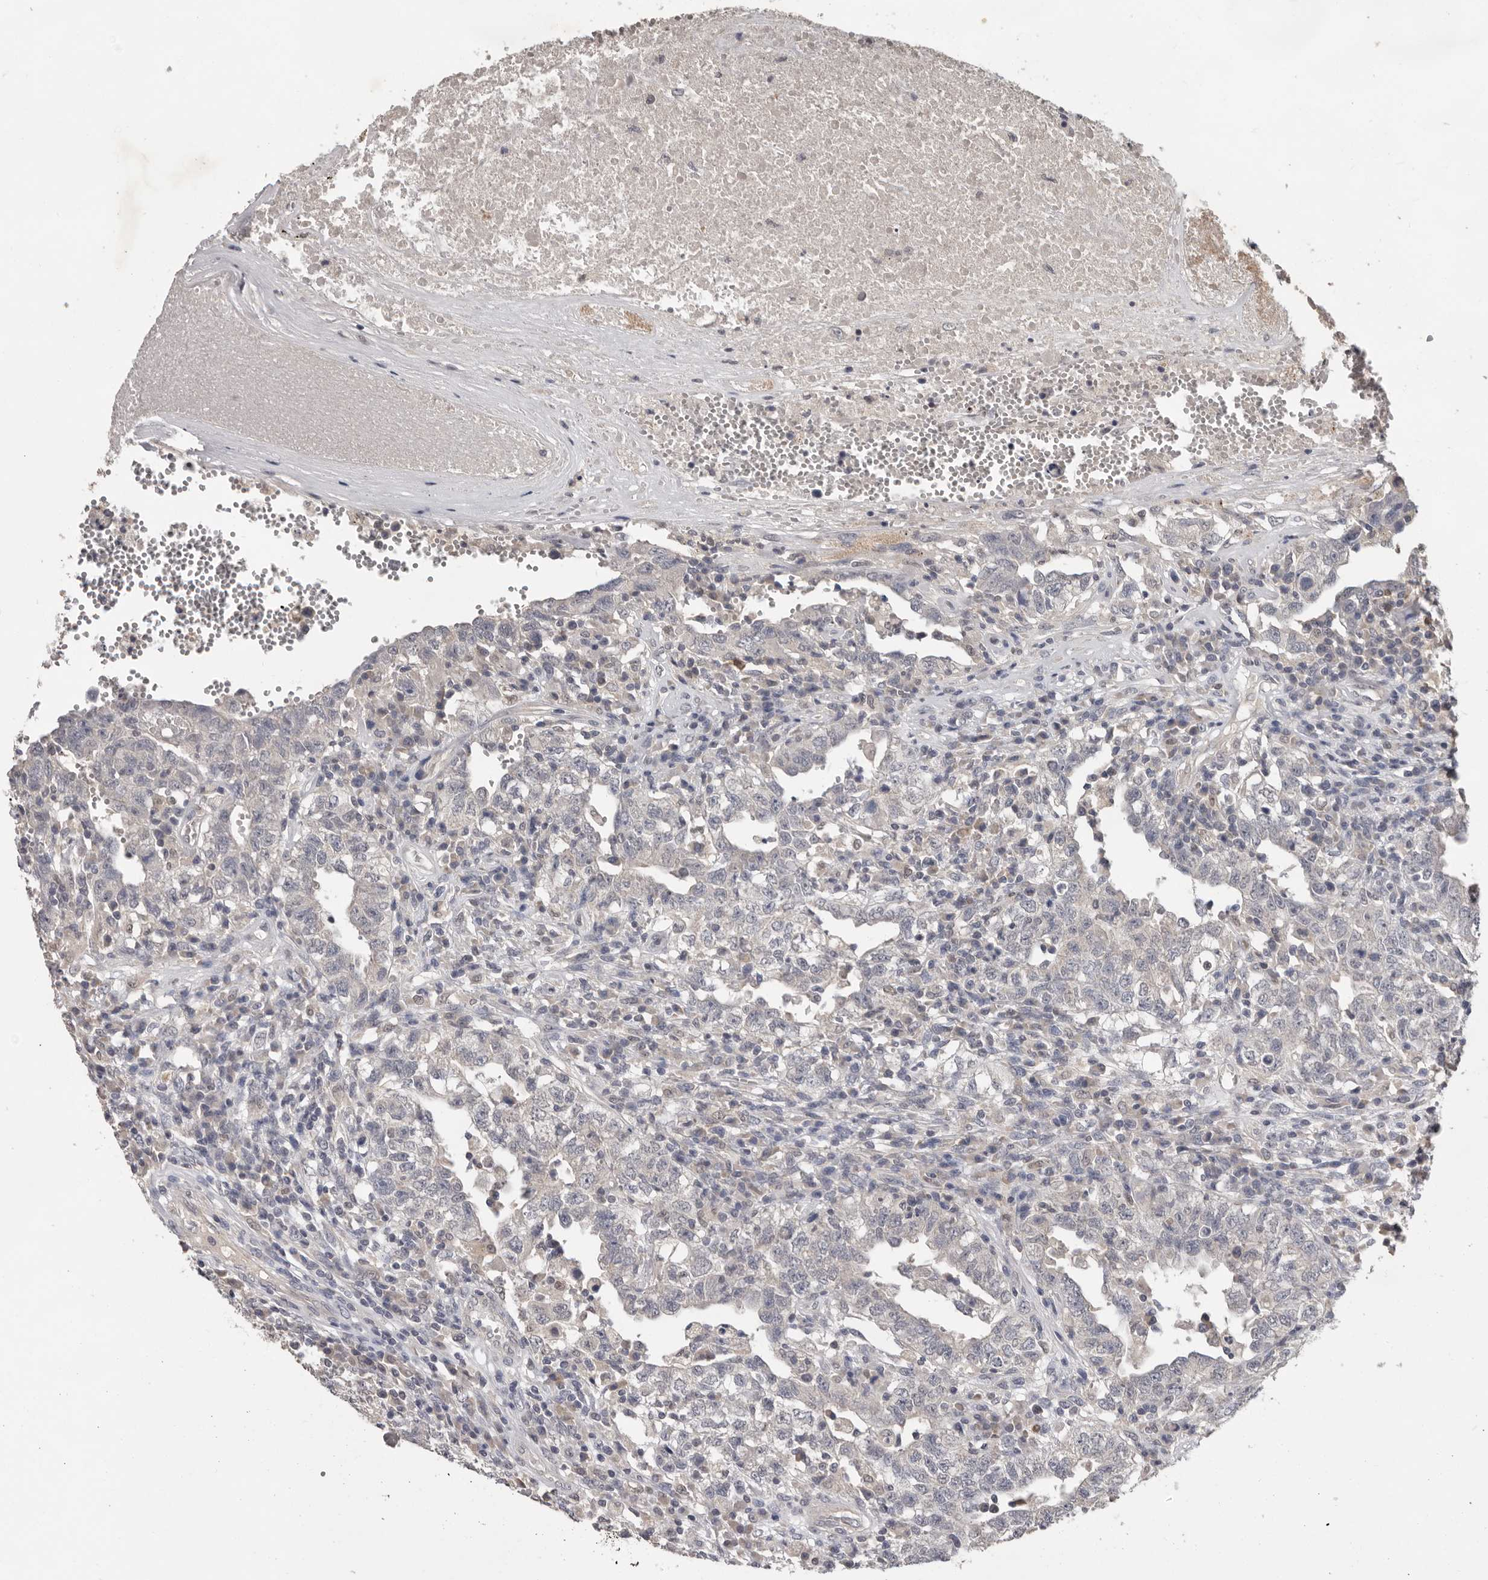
{"staining": {"intensity": "negative", "quantity": "none", "location": "none"}, "tissue": "testis cancer", "cell_type": "Tumor cells", "image_type": "cancer", "snomed": [{"axis": "morphology", "description": "Carcinoma, Embryonal, NOS"}, {"axis": "topography", "description": "Testis"}], "caption": "DAB (3,3'-diaminobenzidine) immunohistochemical staining of testis cancer reveals no significant staining in tumor cells.", "gene": "MTF1", "patient": {"sex": "male", "age": 26}}